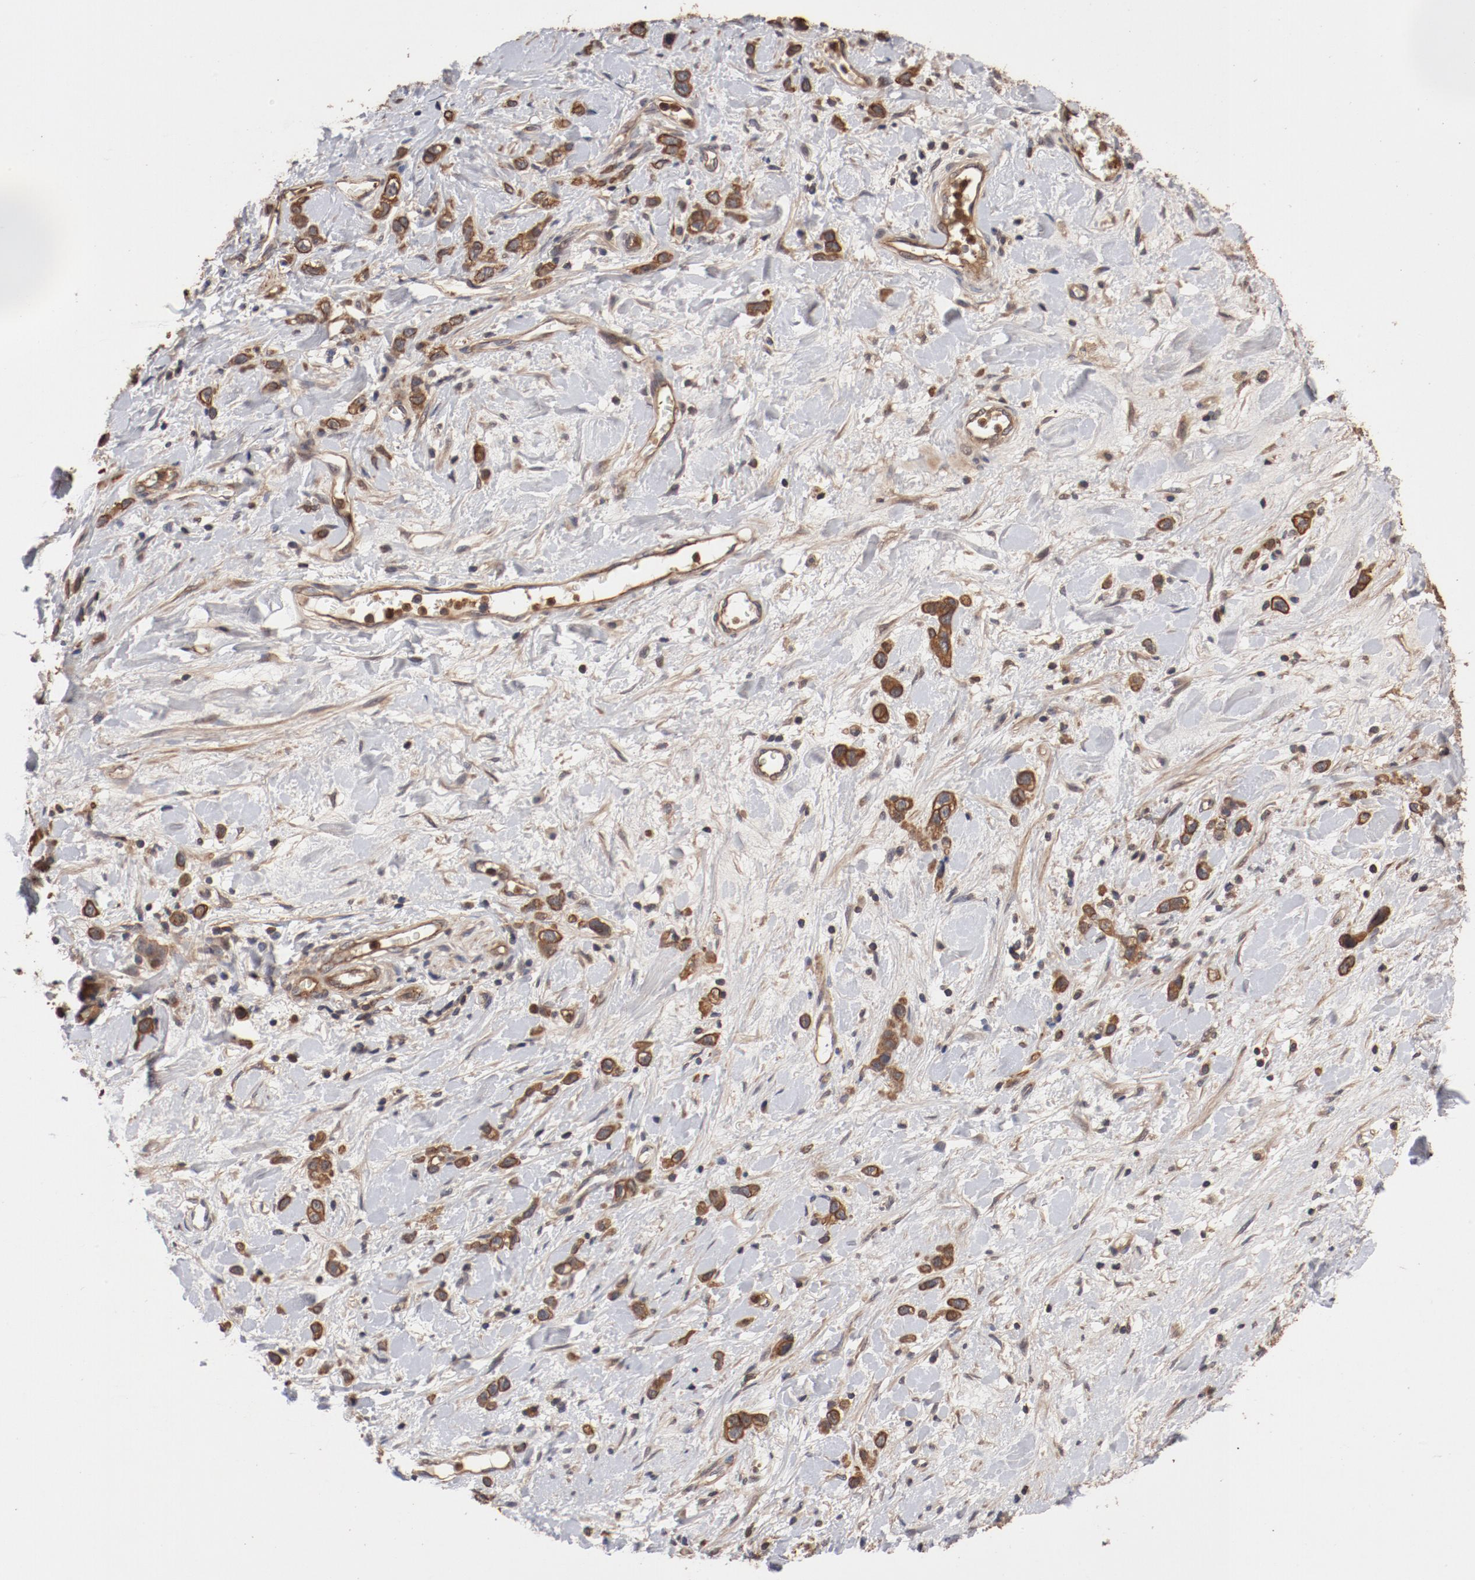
{"staining": {"intensity": "moderate", "quantity": ">75%", "location": "cytoplasmic/membranous"}, "tissue": "stomach cancer", "cell_type": "Tumor cells", "image_type": "cancer", "snomed": [{"axis": "morphology", "description": "Normal tissue, NOS"}, {"axis": "morphology", "description": "Adenocarcinoma, NOS"}, {"axis": "morphology", "description": "Adenocarcinoma, High grade"}, {"axis": "topography", "description": "Stomach, upper"}, {"axis": "topography", "description": "Stomach"}], "caption": "Tumor cells demonstrate medium levels of moderate cytoplasmic/membranous positivity in approximately >75% of cells in human adenocarcinoma (stomach).", "gene": "GUF1", "patient": {"sex": "female", "age": 65}}